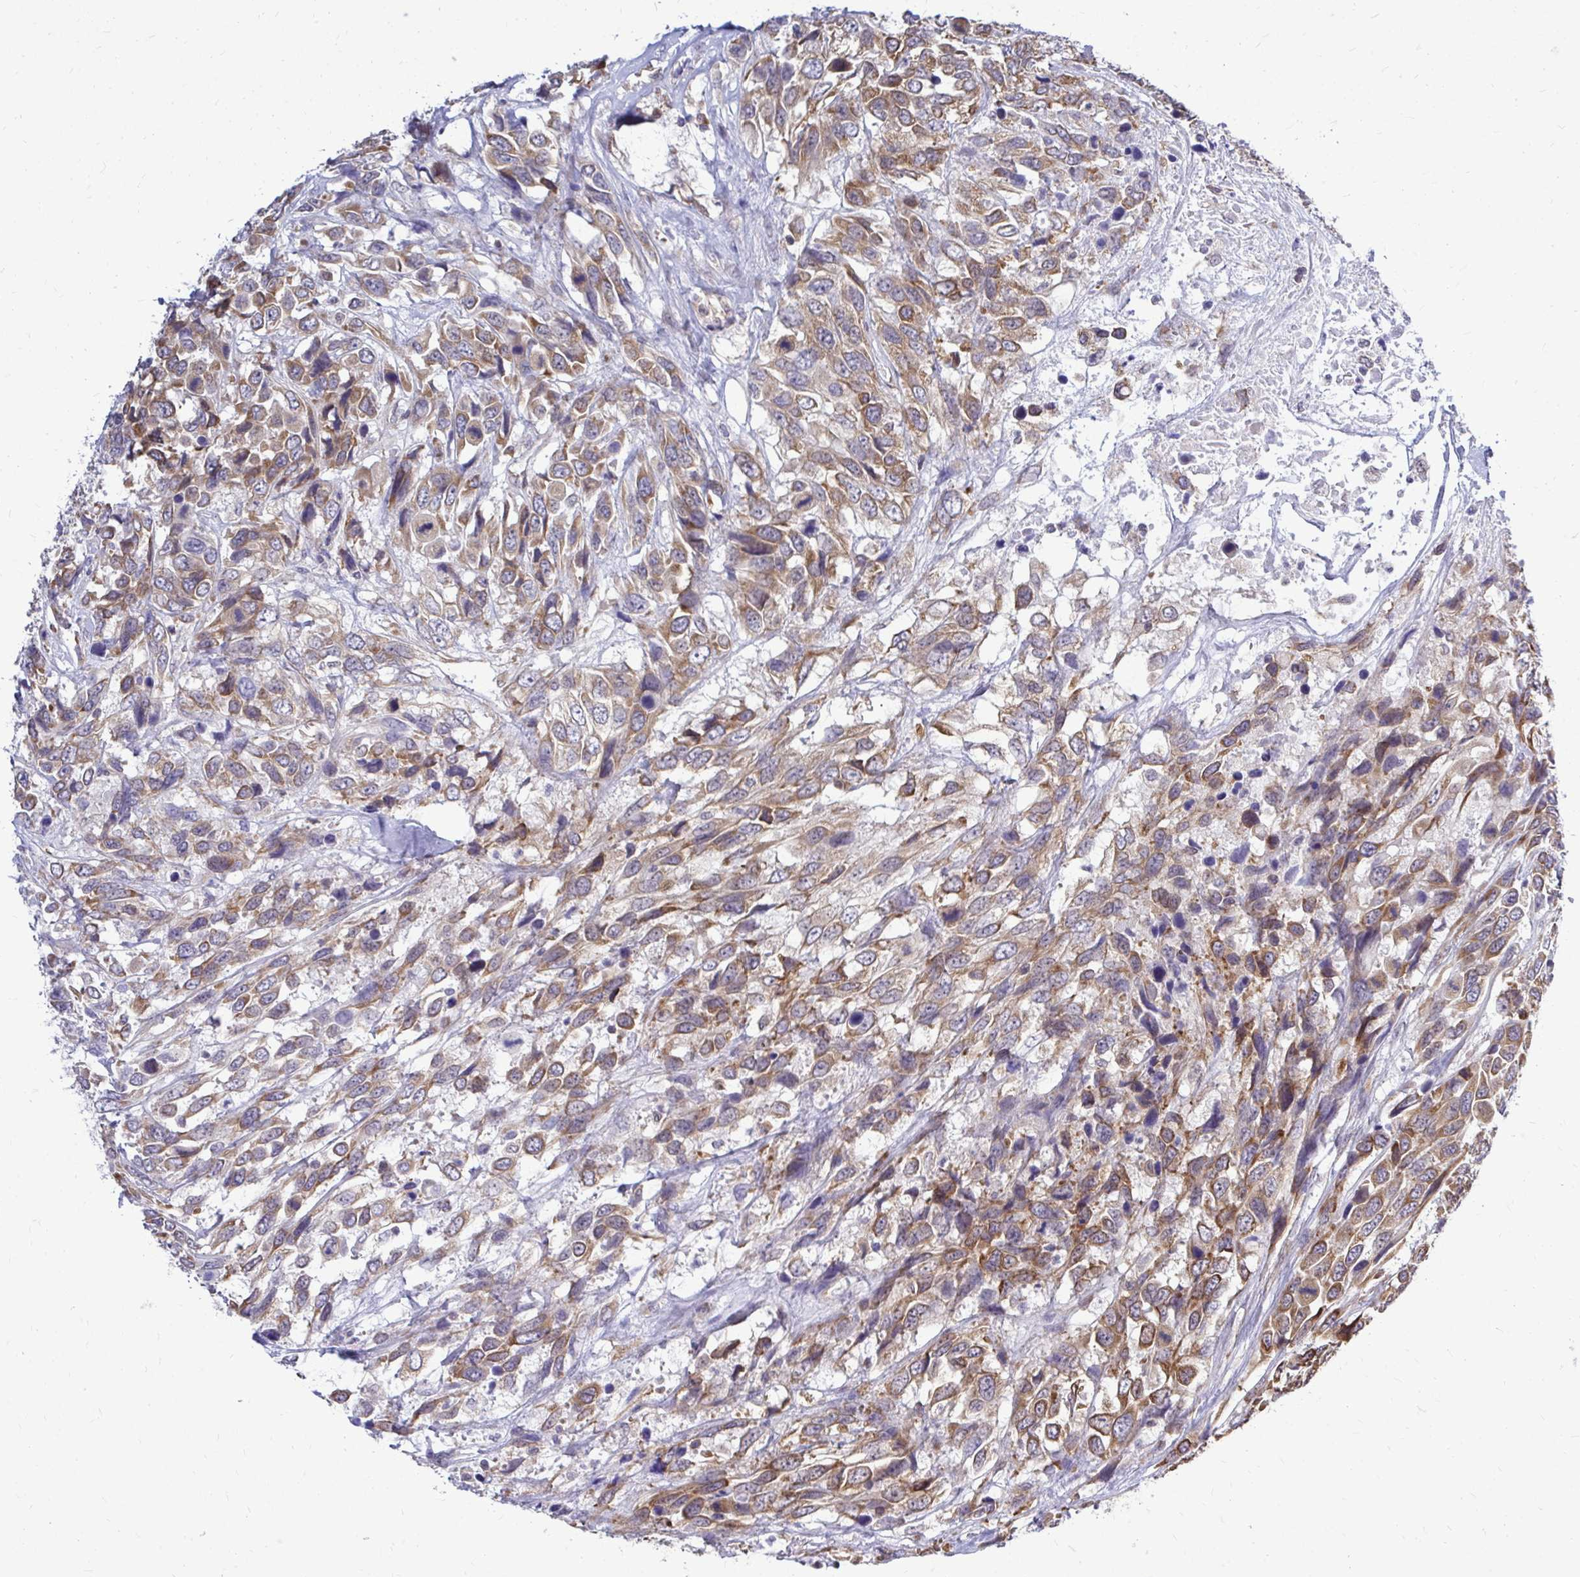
{"staining": {"intensity": "moderate", "quantity": ">75%", "location": "cytoplasmic/membranous"}, "tissue": "urothelial cancer", "cell_type": "Tumor cells", "image_type": "cancer", "snomed": [{"axis": "morphology", "description": "Urothelial carcinoma, High grade"}, {"axis": "topography", "description": "Urinary bladder"}], "caption": "Immunohistochemical staining of human high-grade urothelial carcinoma shows medium levels of moderate cytoplasmic/membranous protein positivity in about >75% of tumor cells. The staining was performed using DAB to visualize the protein expression in brown, while the nuclei were stained in blue with hematoxylin (Magnification: 20x).", "gene": "FMR1", "patient": {"sex": "female", "age": 70}}